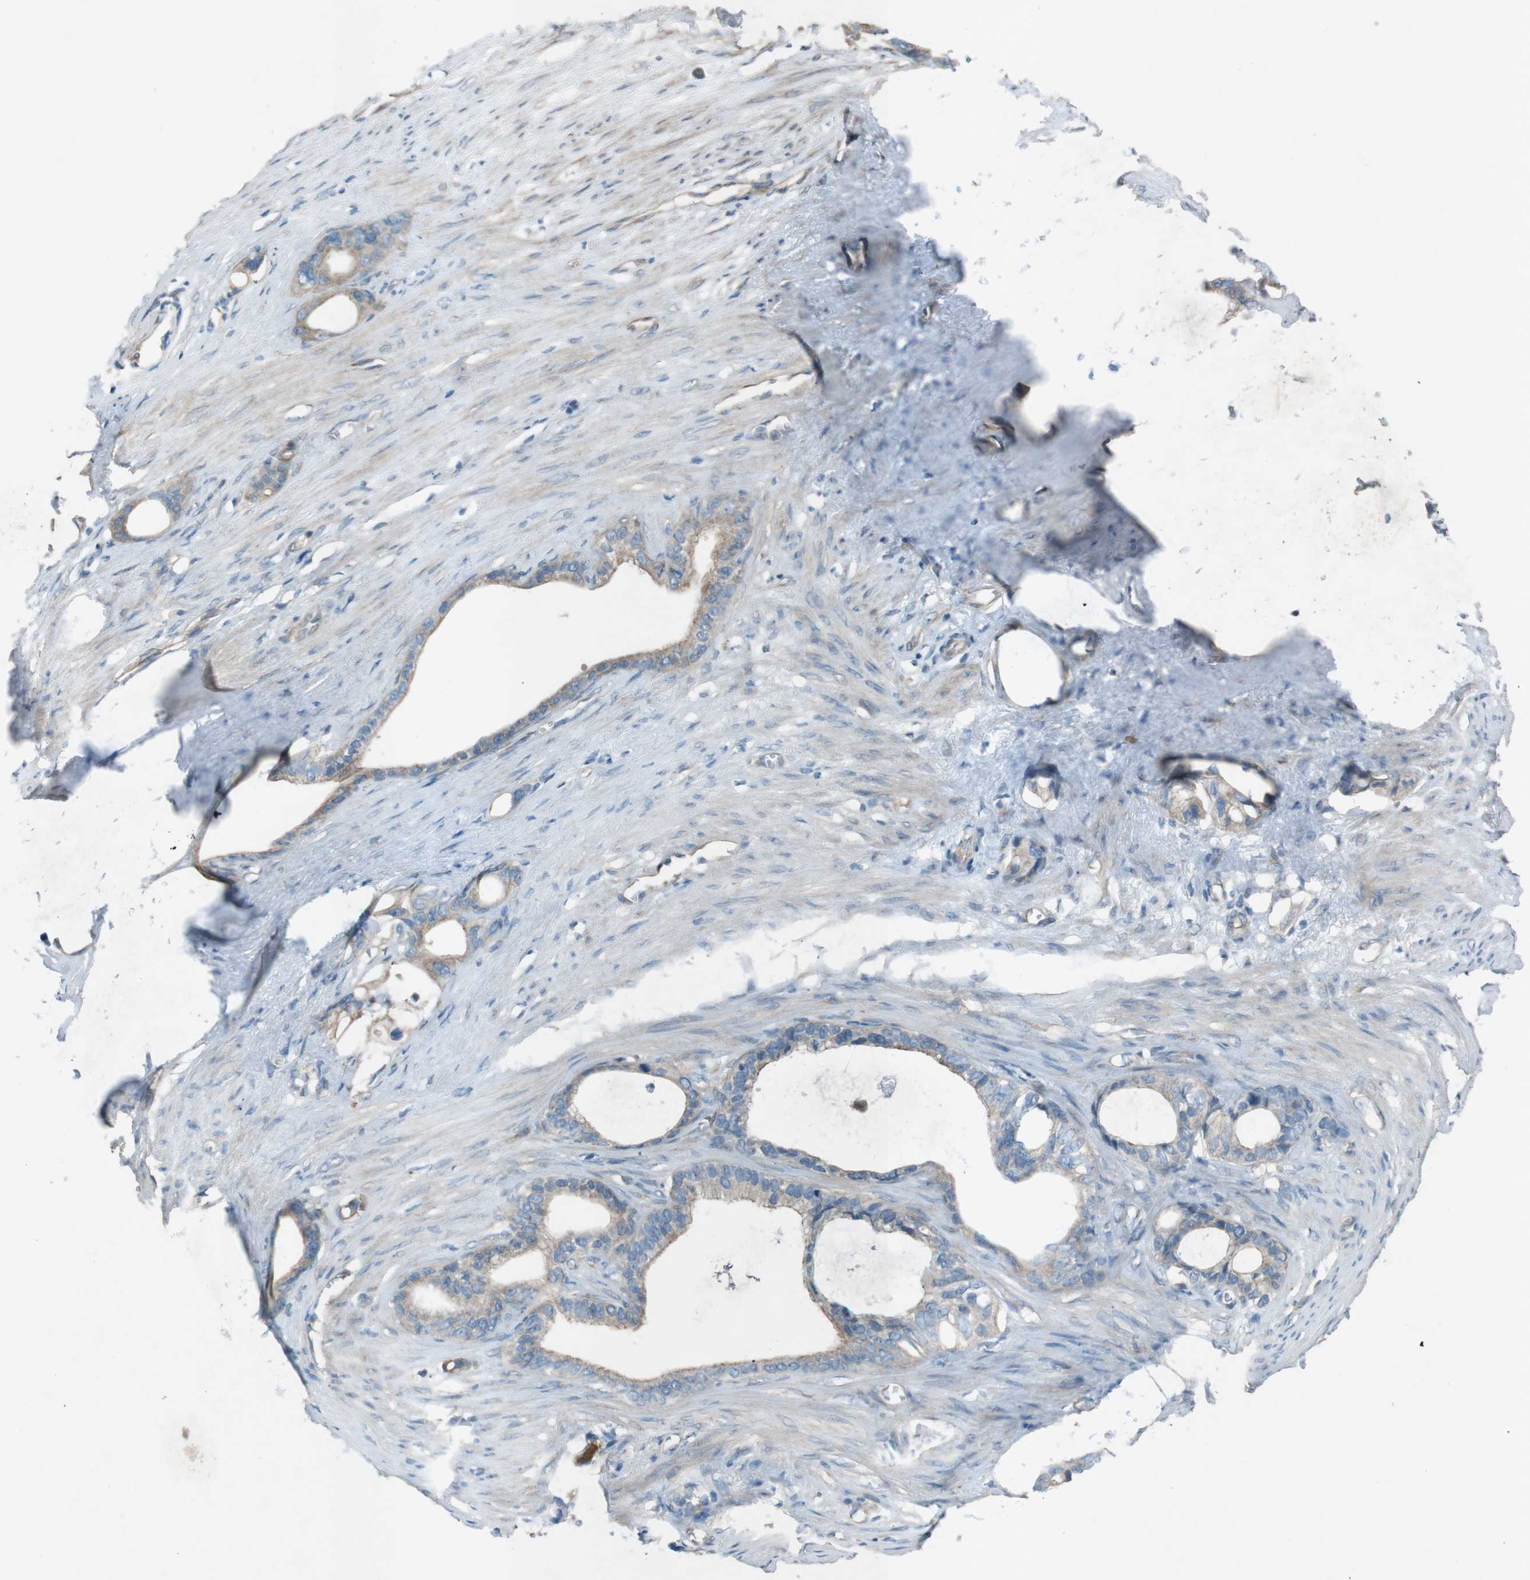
{"staining": {"intensity": "weak", "quantity": ">75%", "location": "cytoplasmic/membranous"}, "tissue": "stomach cancer", "cell_type": "Tumor cells", "image_type": "cancer", "snomed": [{"axis": "morphology", "description": "Adenocarcinoma, NOS"}, {"axis": "topography", "description": "Stomach"}], "caption": "About >75% of tumor cells in human stomach adenocarcinoma display weak cytoplasmic/membranous protein expression as visualized by brown immunohistochemical staining.", "gene": "TMEM41B", "patient": {"sex": "female", "age": 75}}